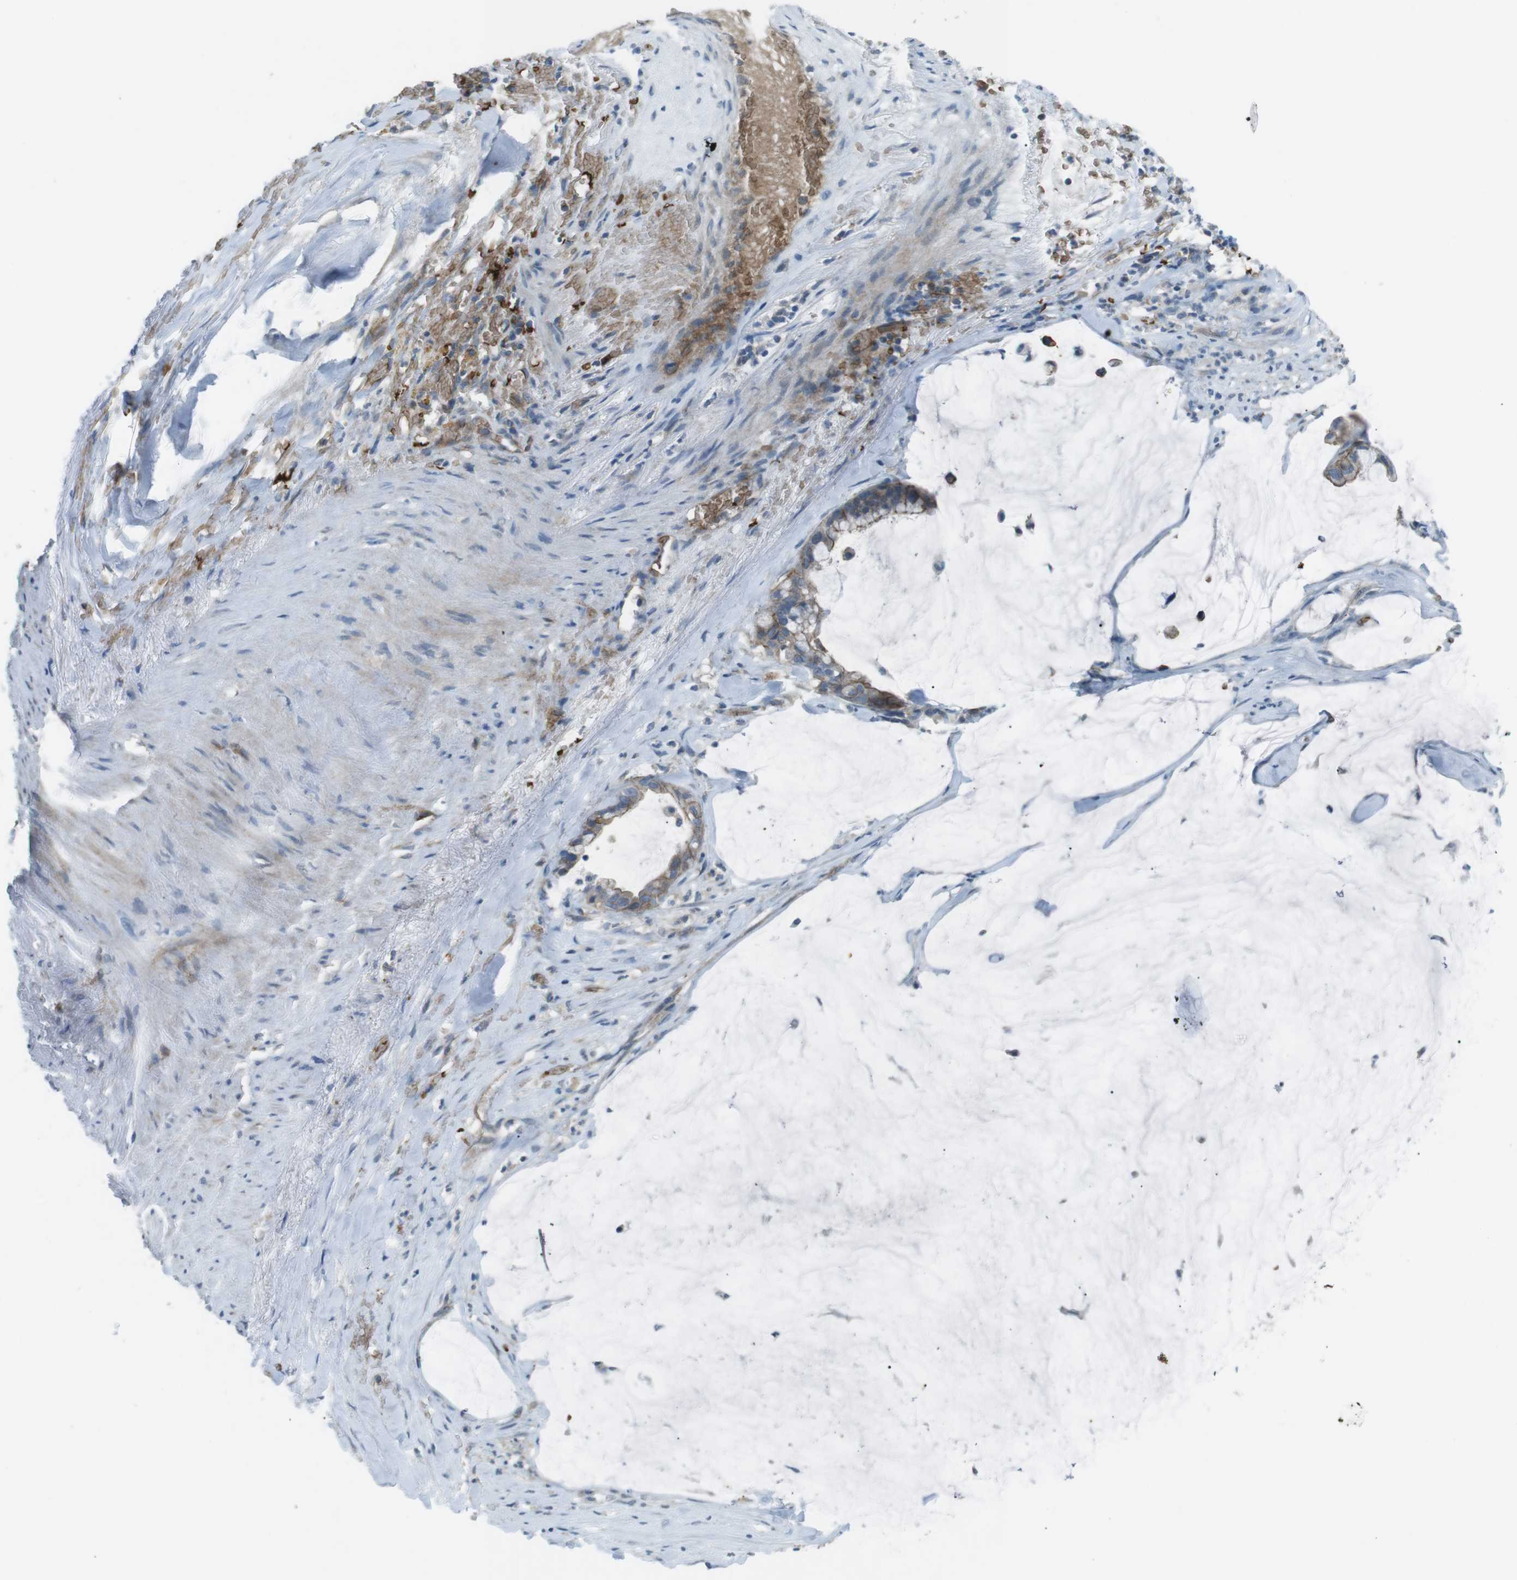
{"staining": {"intensity": "moderate", "quantity": "25%-75%", "location": "cytoplasmic/membranous"}, "tissue": "pancreatic cancer", "cell_type": "Tumor cells", "image_type": "cancer", "snomed": [{"axis": "morphology", "description": "Adenocarcinoma, NOS"}, {"axis": "topography", "description": "Pancreas"}], "caption": "A brown stain shows moderate cytoplasmic/membranous positivity of a protein in human pancreatic cancer tumor cells.", "gene": "SPTA1", "patient": {"sex": "male", "age": 41}}